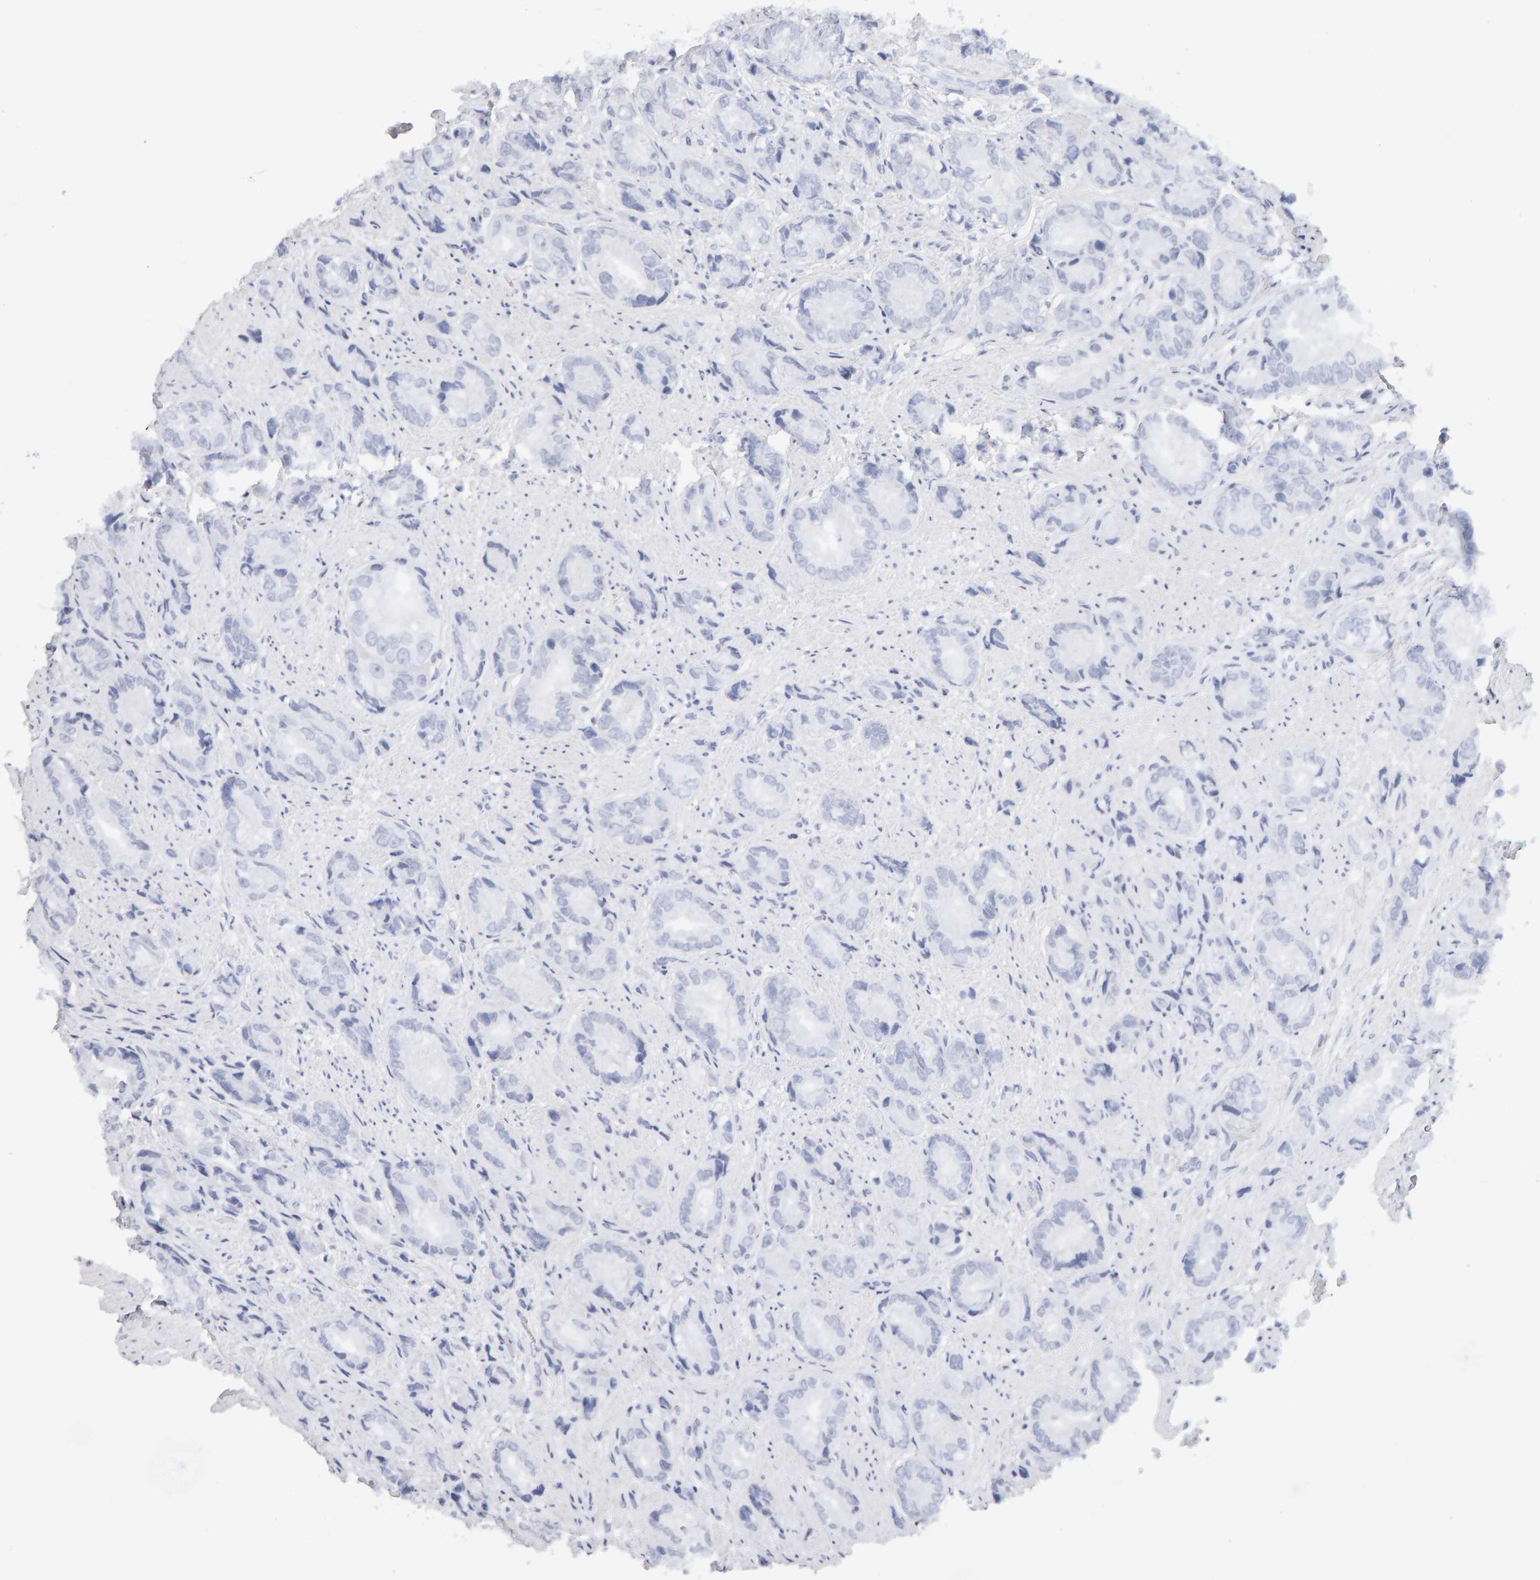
{"staining": {"intensity": "negative", "quantity": "none", "location": "none"}, "tissue": "prostate cancer", "cell_type": "Tumor cells", "image_type": "cancer", "snomed": [{"axis": "morphology", "description": "Adenocarcinoma, High grade"}, {"axis": "topography", "description": "Prostate"}], "caption": "An image of human prostate high-grade adenocarcinoma is negative for staining in tumor cells.", "gene": "METRNL", "patient": {"sex": "male", "age": 61}}